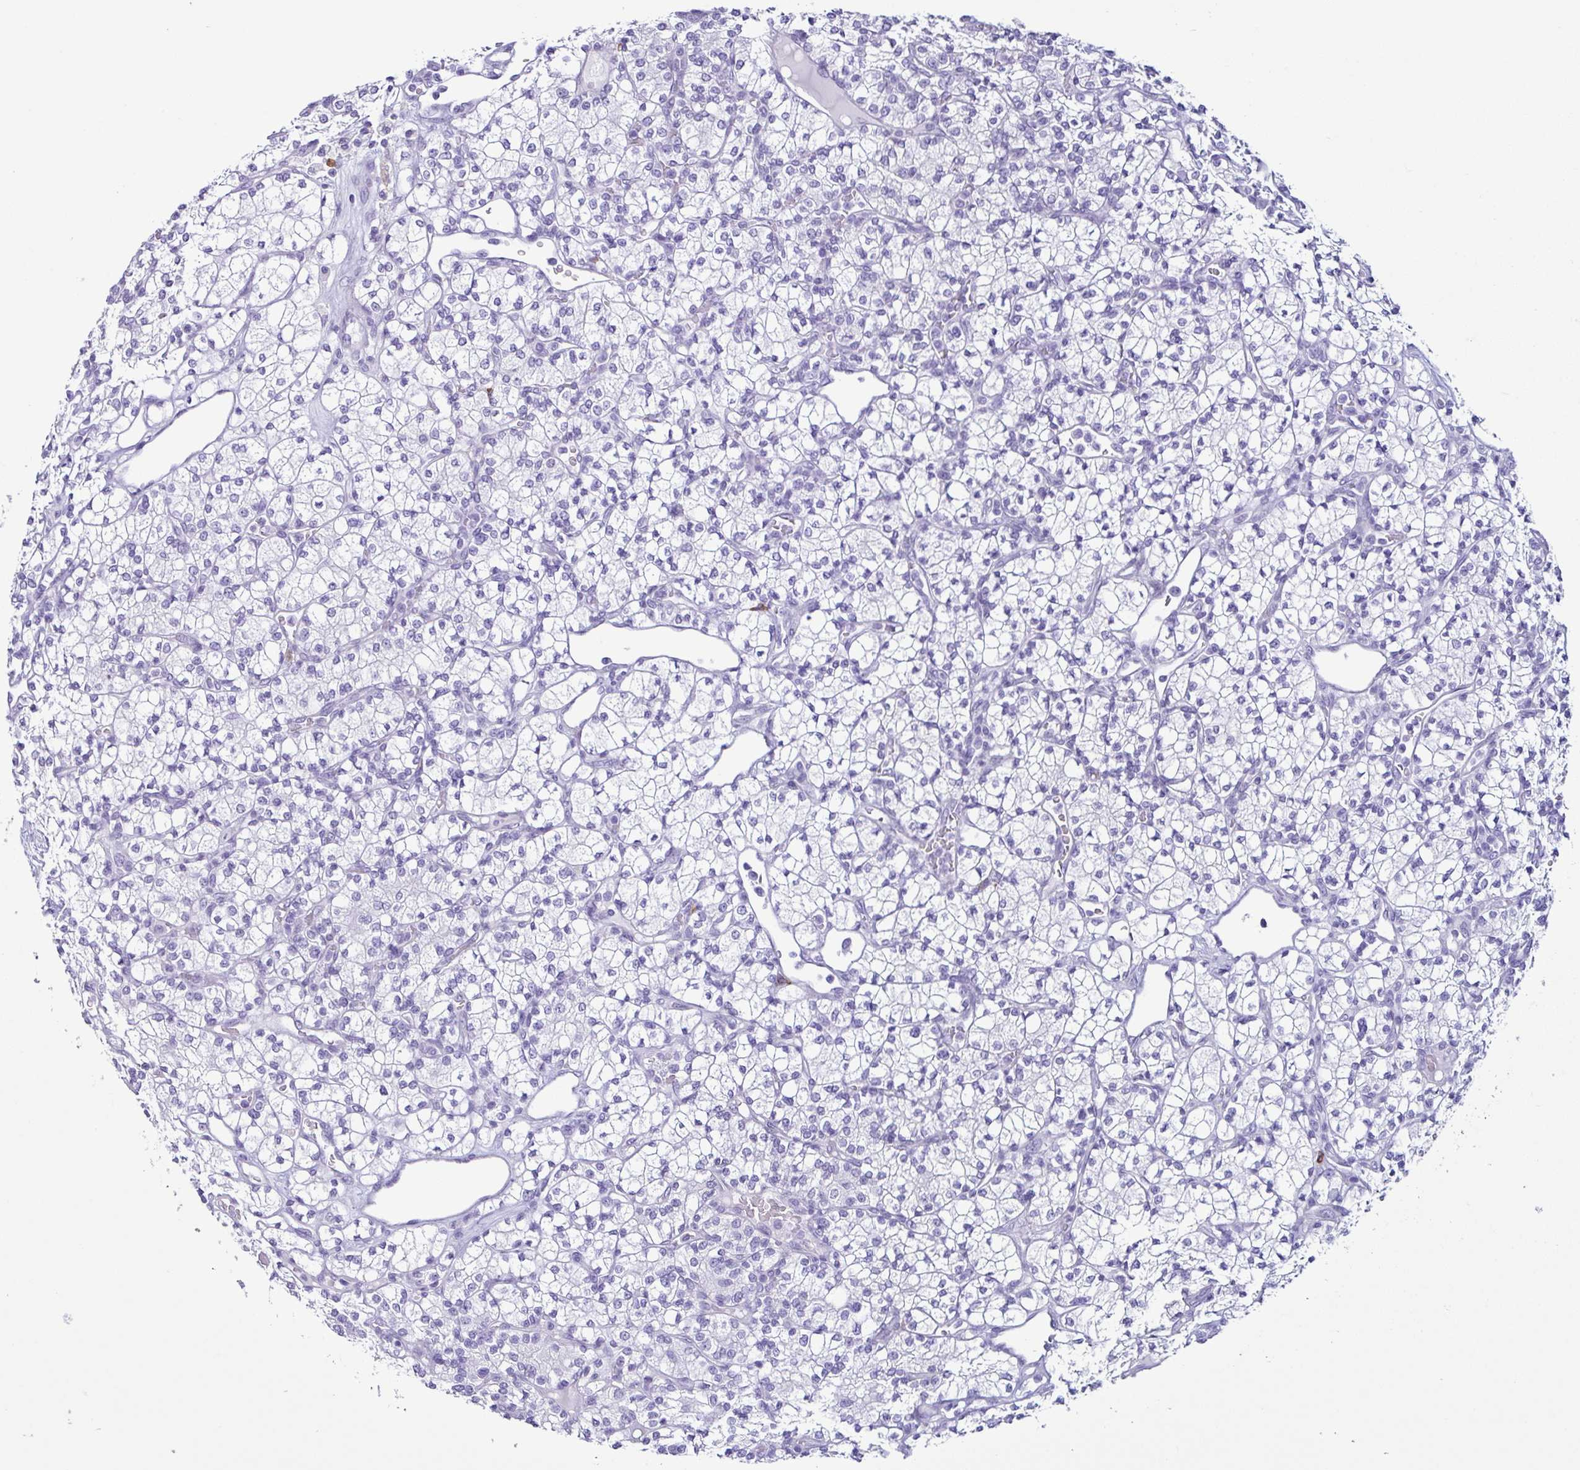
{"staining": {"intensity": "negative", "quantity": "none", "location": "none"}, "tissue": "renal cancer", "cell_type": "Tumor cells", "image_type": "cancer", "snomed": [{"axis": "morphology", "description": "Adenocarcinoma, NOS"}, {"axis": "topography", "description": "Kidney"}], "caption": "Tumor cells are negative for protein expression in human adenocarcinoma (renal).", "gene": "PIGF", "patient": {"sex": "male", "age": 77}}